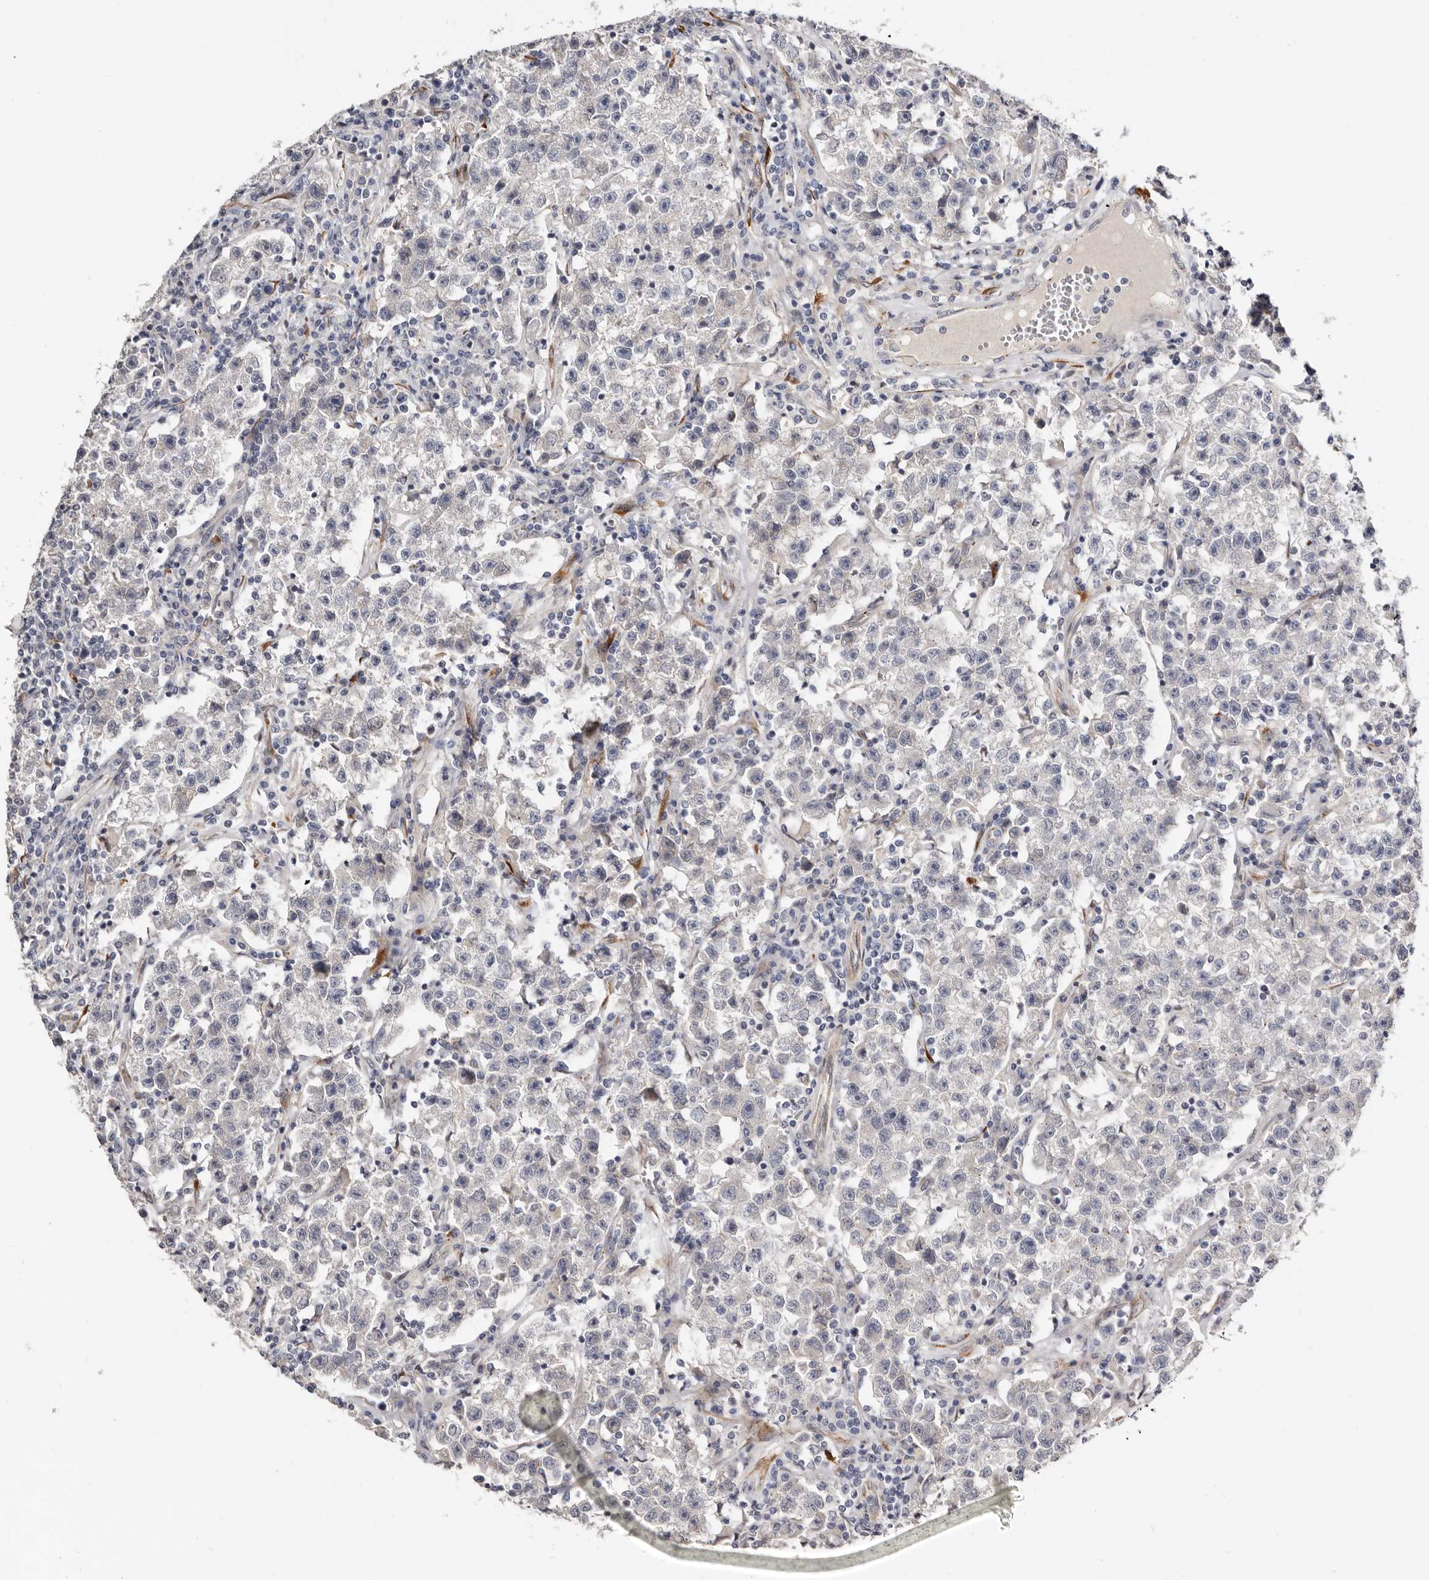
{"staining": {"intensity": "negative", "quantity": "none", "location": "none"}, "tissue": "testis cancer", "cell_type": "Tumor cells", "image_type": "cancer", "snomed": [{"axis": "morphology", "description": "Seminoma, NOS"}, {"axis": "topography", "description": "Testis"}], "caption": "Testis cancer was stained to show a protein in brown. There is no significant positivity in tumor cells.", "gene": "USH1C", "patient": {"sex": "male", "age": 22}}